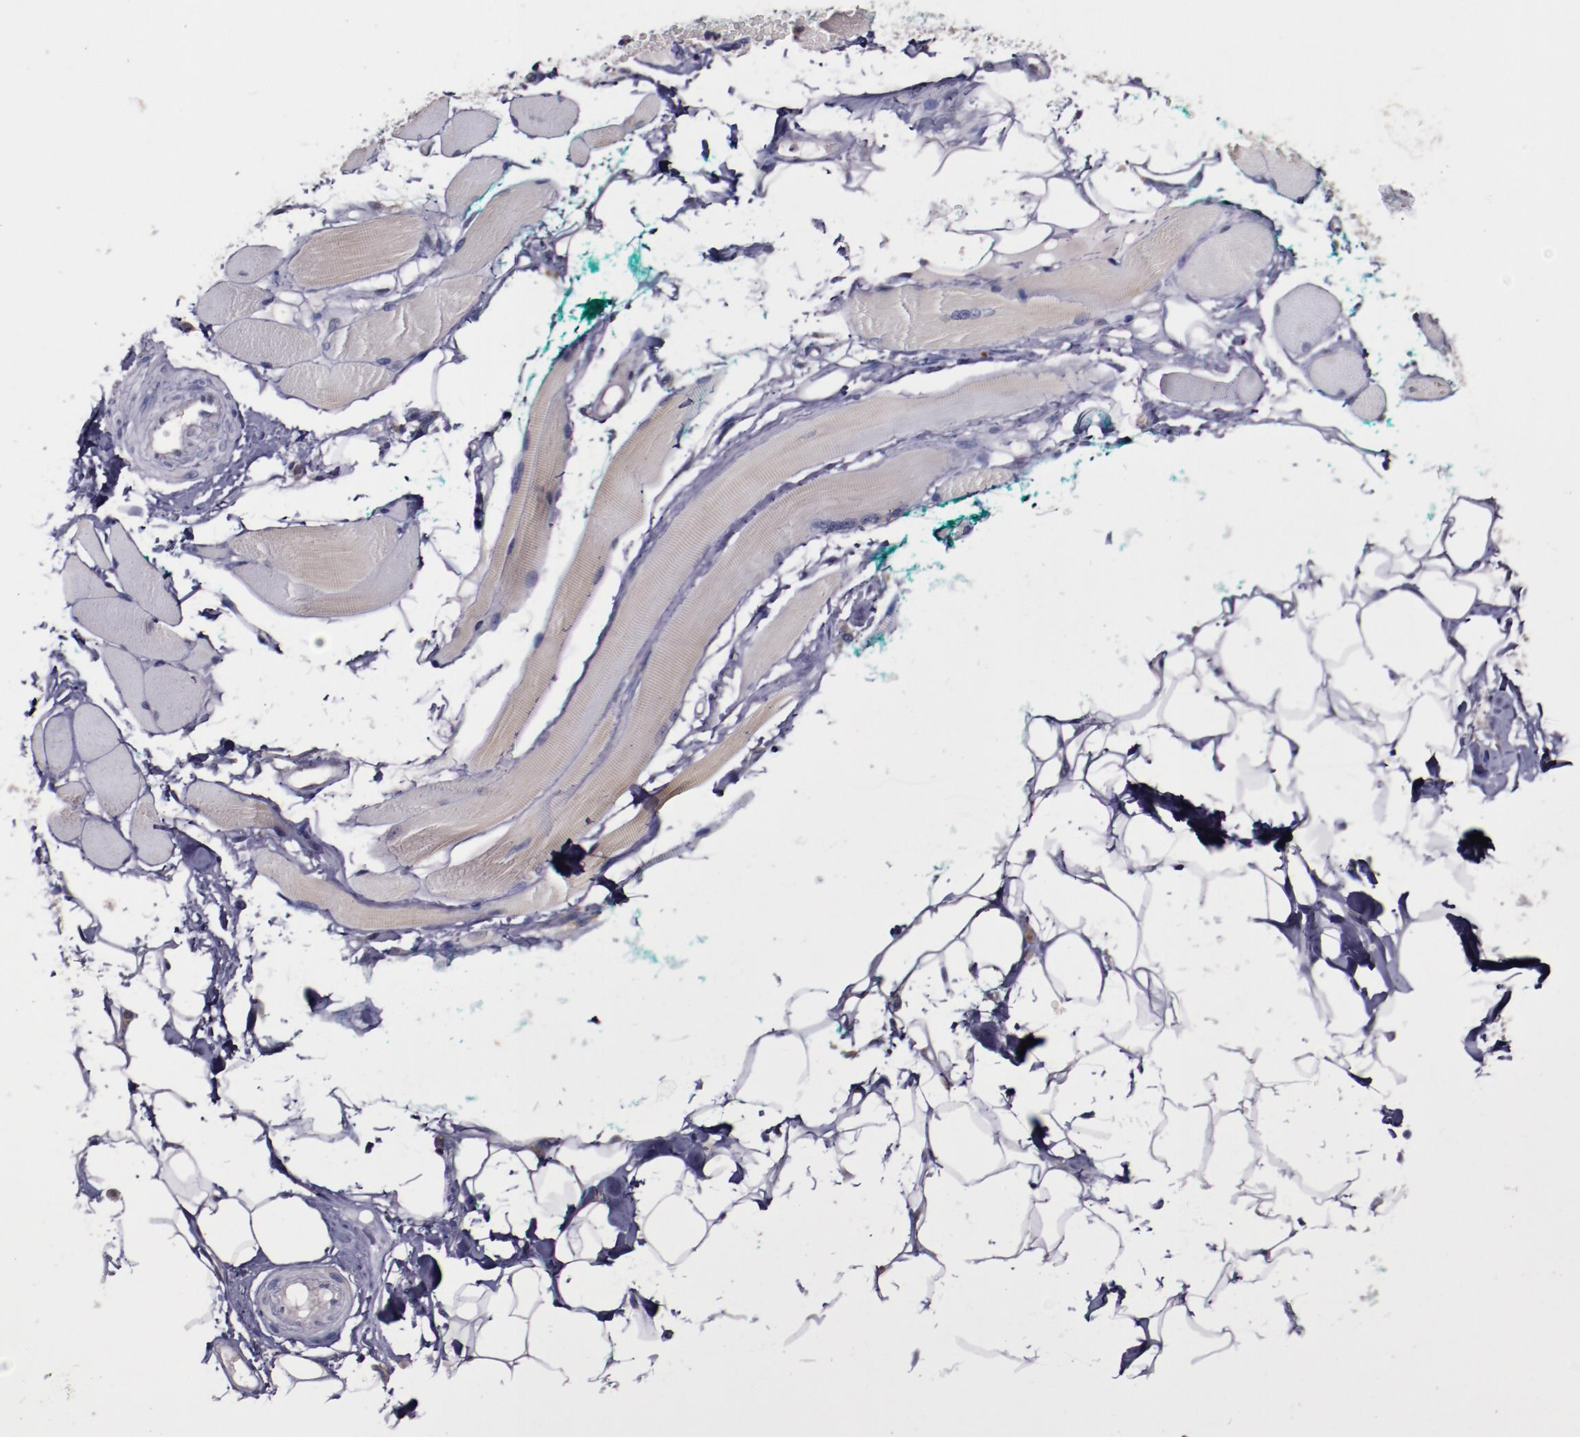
{"staining": {"intensity": "negative", "quantity": "none", "location": "none"}, "tissue": "skeletal muscle", "cell_type": "Myocytes", "image_type": "normal", "snomed": [{"axis": "morphology", "description": "Normal tissue, NOS"}, {"axis": "topography", "description": "Skeletal muscle"}, {"axis": "topography", "description": "Peripheral nerve tissue"}], "caption": "IHC of unremarkable human skeletal muscle reveals no staining in myocytes.", "gene": "CHEK2", "patient": {"sex": "female", "age": 84}}